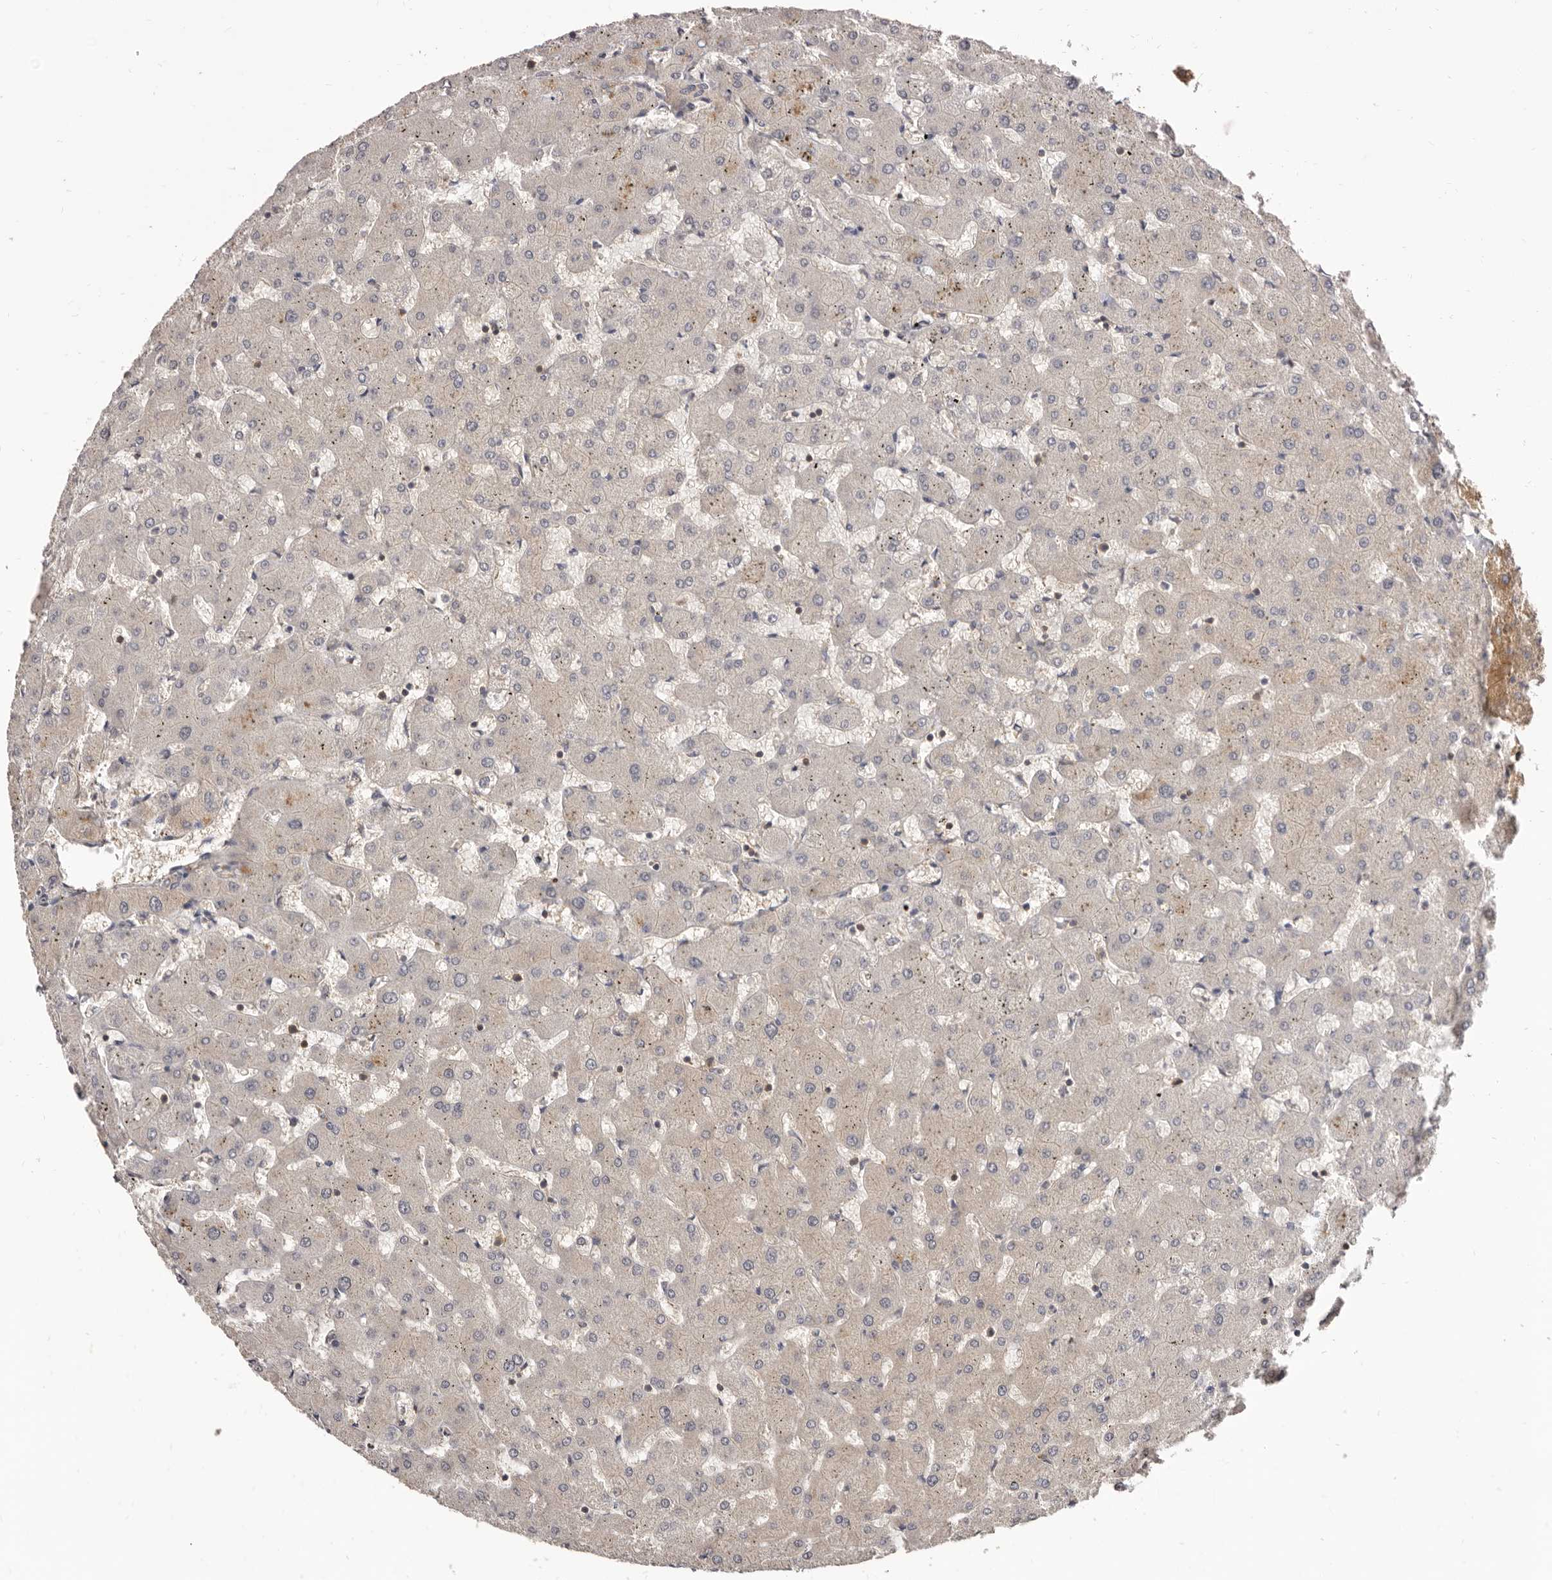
{"staining": {"intensity": "weak", "quantity": "25%-75%", "location": "none"}, "tissue": "liver", "cell_type": "Cholangiocytes", "image_type": "normal", "snomed": [{"axis": "morphology", "description": "Normal tissue, NOS"}, {"axis": "topography", "description": "Liver"}], "caption": "The image demonstrates staining of normal liver, revealing weak None protein expression (brown color) within cholangiocytes. Using DAB (brown) and hematoxylin (blue) stains, captured at high magnification using brightfield microscopy.", "gene": "ADAMTS20", "patient": {"sex": "female", "age": 63}}